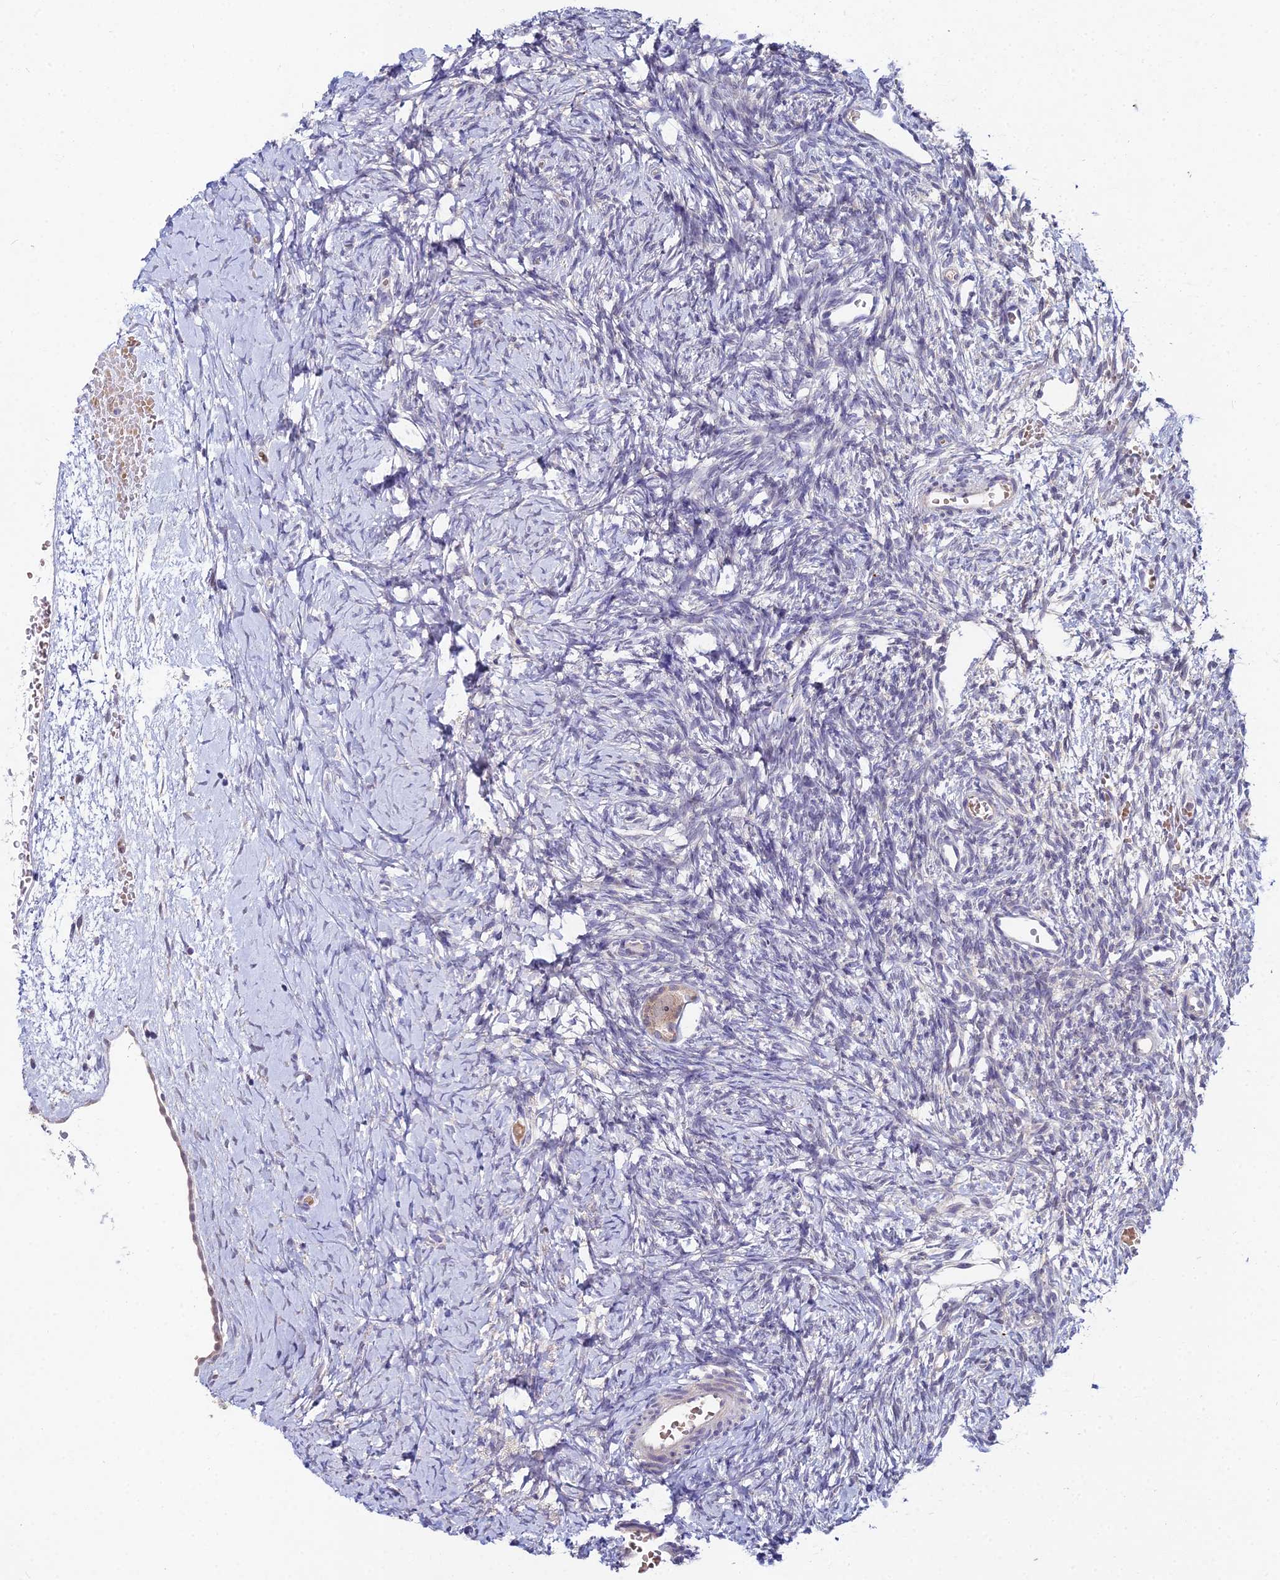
{"staining": {"intensity": "moderate", "quantity": ">75%", "location": "cytoplasmic/membranous"}, "tissue": "ovary", "cell_type": "Follicle cells", "image_type": "normal", "snomed": [{"axis": "morphology", "description": "Normal tissue, NOS"}, {"axis": "topography", "description": "Ovary"}], "caption": "The image demonstrates immunohistochemical staining of normal ovary. There is moderate cytoplasmic/membranous positivity is seen in approximately >75% of follicle cells. The protein of interest is stained brown, and the nuclei are stained in blue (DAB IHC with brightfield microscopy, high magnification).", "gene": "WDR43", "patient": {"sex": "female", "age": 39}}